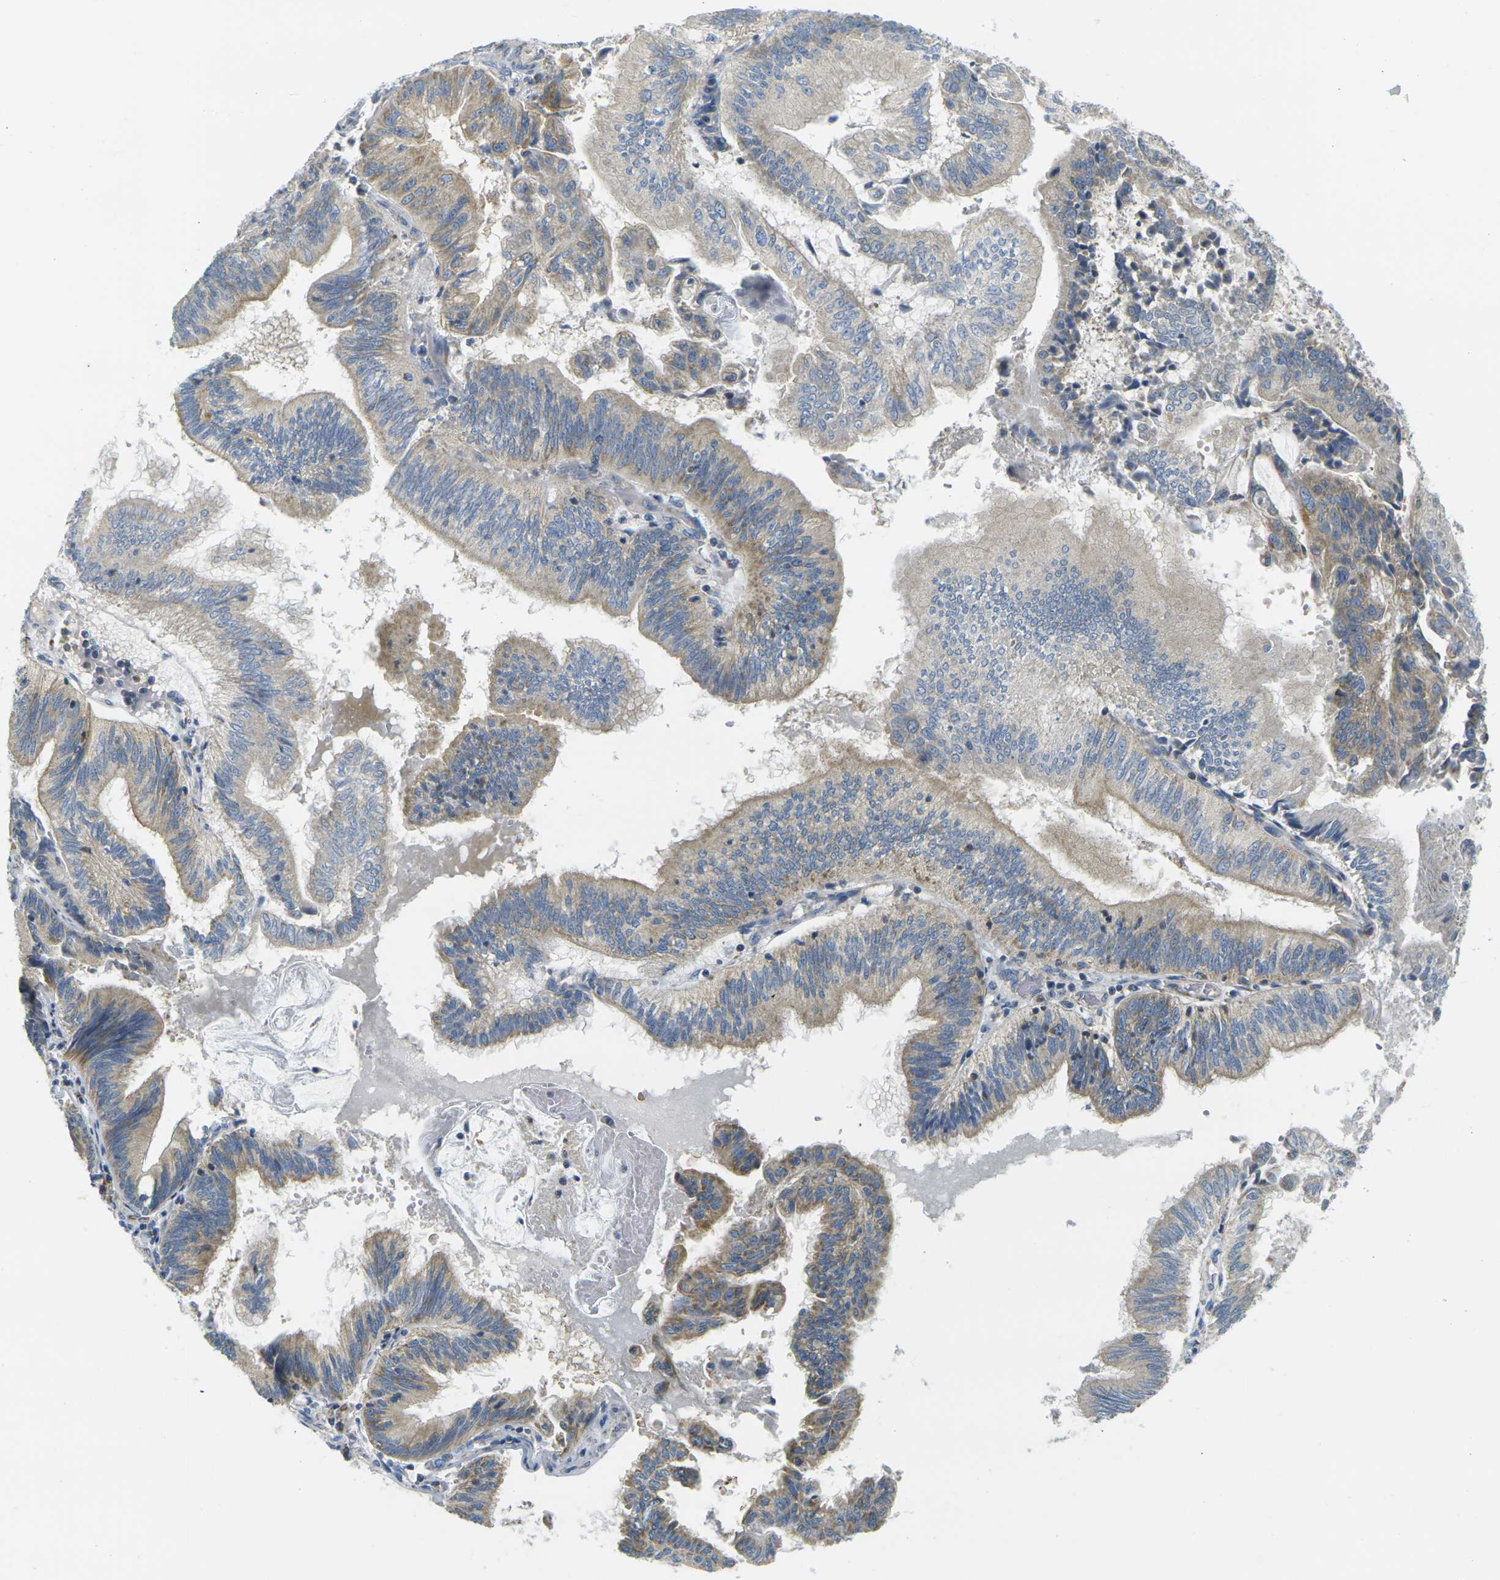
{"staining": {"intensity": "weak", "quantity": ">75%", "location": "cytoplasmic/membranous"}, "tissue": "pancreatic cancer", "cell_type": "Tumor cells", "image_type": "cancer", "snomed": [{"axis": "morphology", "description": "Adenocarcinoma, NOS"}, {"axis": "topography", "description": "Pancreas"}], "caption": "Immunohistochemical staining of human pancreatic adenocarcinoma exhibits low levels of weak cytoplasmic/membranous protein positivity in about >75% of tumor cells.", "gene": "PARD6B", "patient": {"sex": "male", "age": 82}}